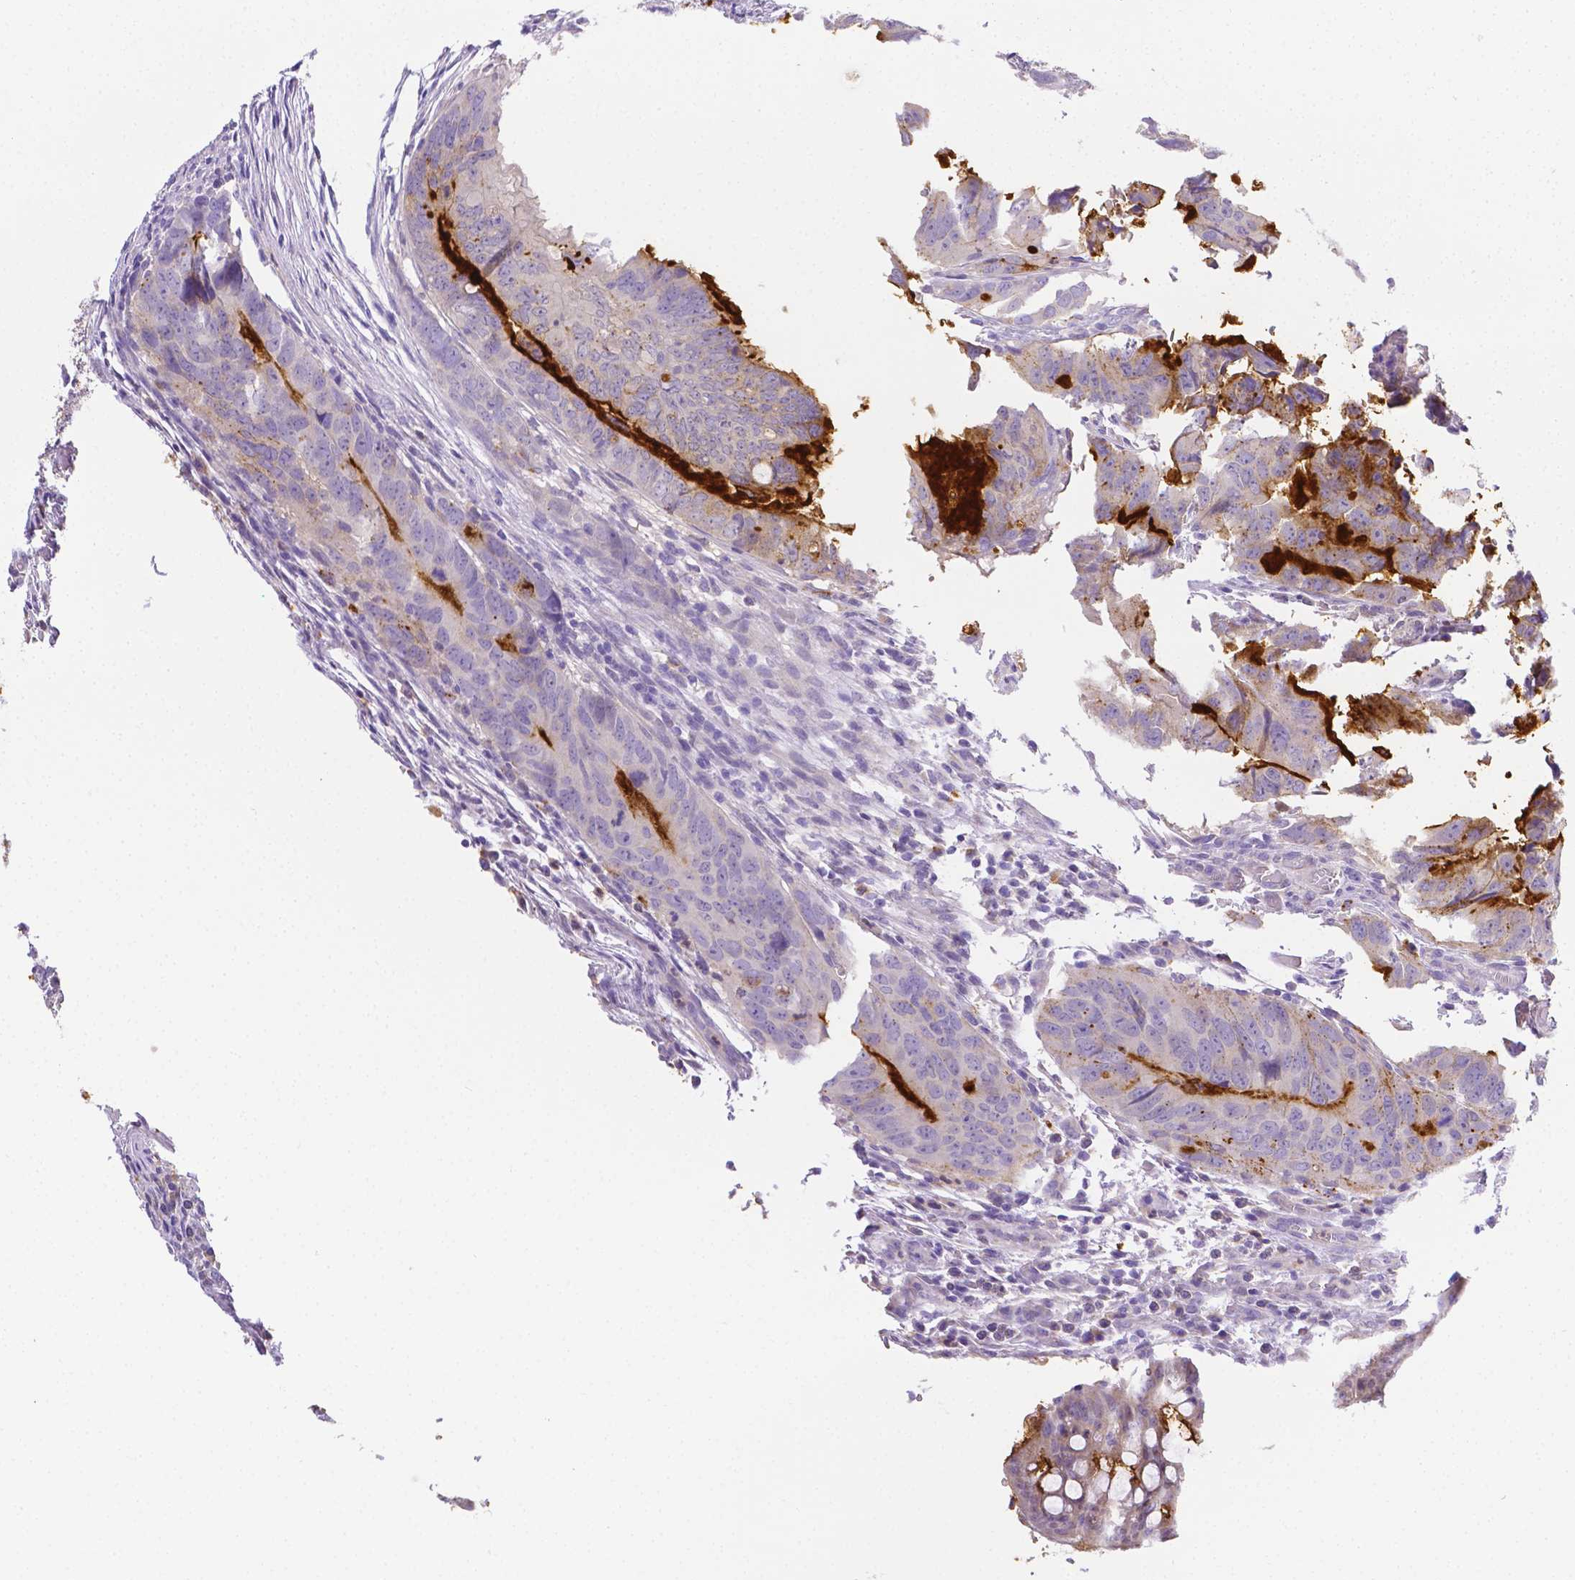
{"staining": {"intensity": "negative", "quantity": "none", "location": "none"}, "tissue": "colorectal cancer", "cell_type": "Tumor cells", "image_type": "cancer", "snomed": [{"axis": "morphology", "description": "Adenocarcinoma, NOS"}, {"axis": "topography", "description": "Colon"}], "caption": "IHC of colorectal adenocarcinoma shows no staining in tumor cells.", "gene": "NXPH2", "patient": {"sex": "male", "age": 79}}